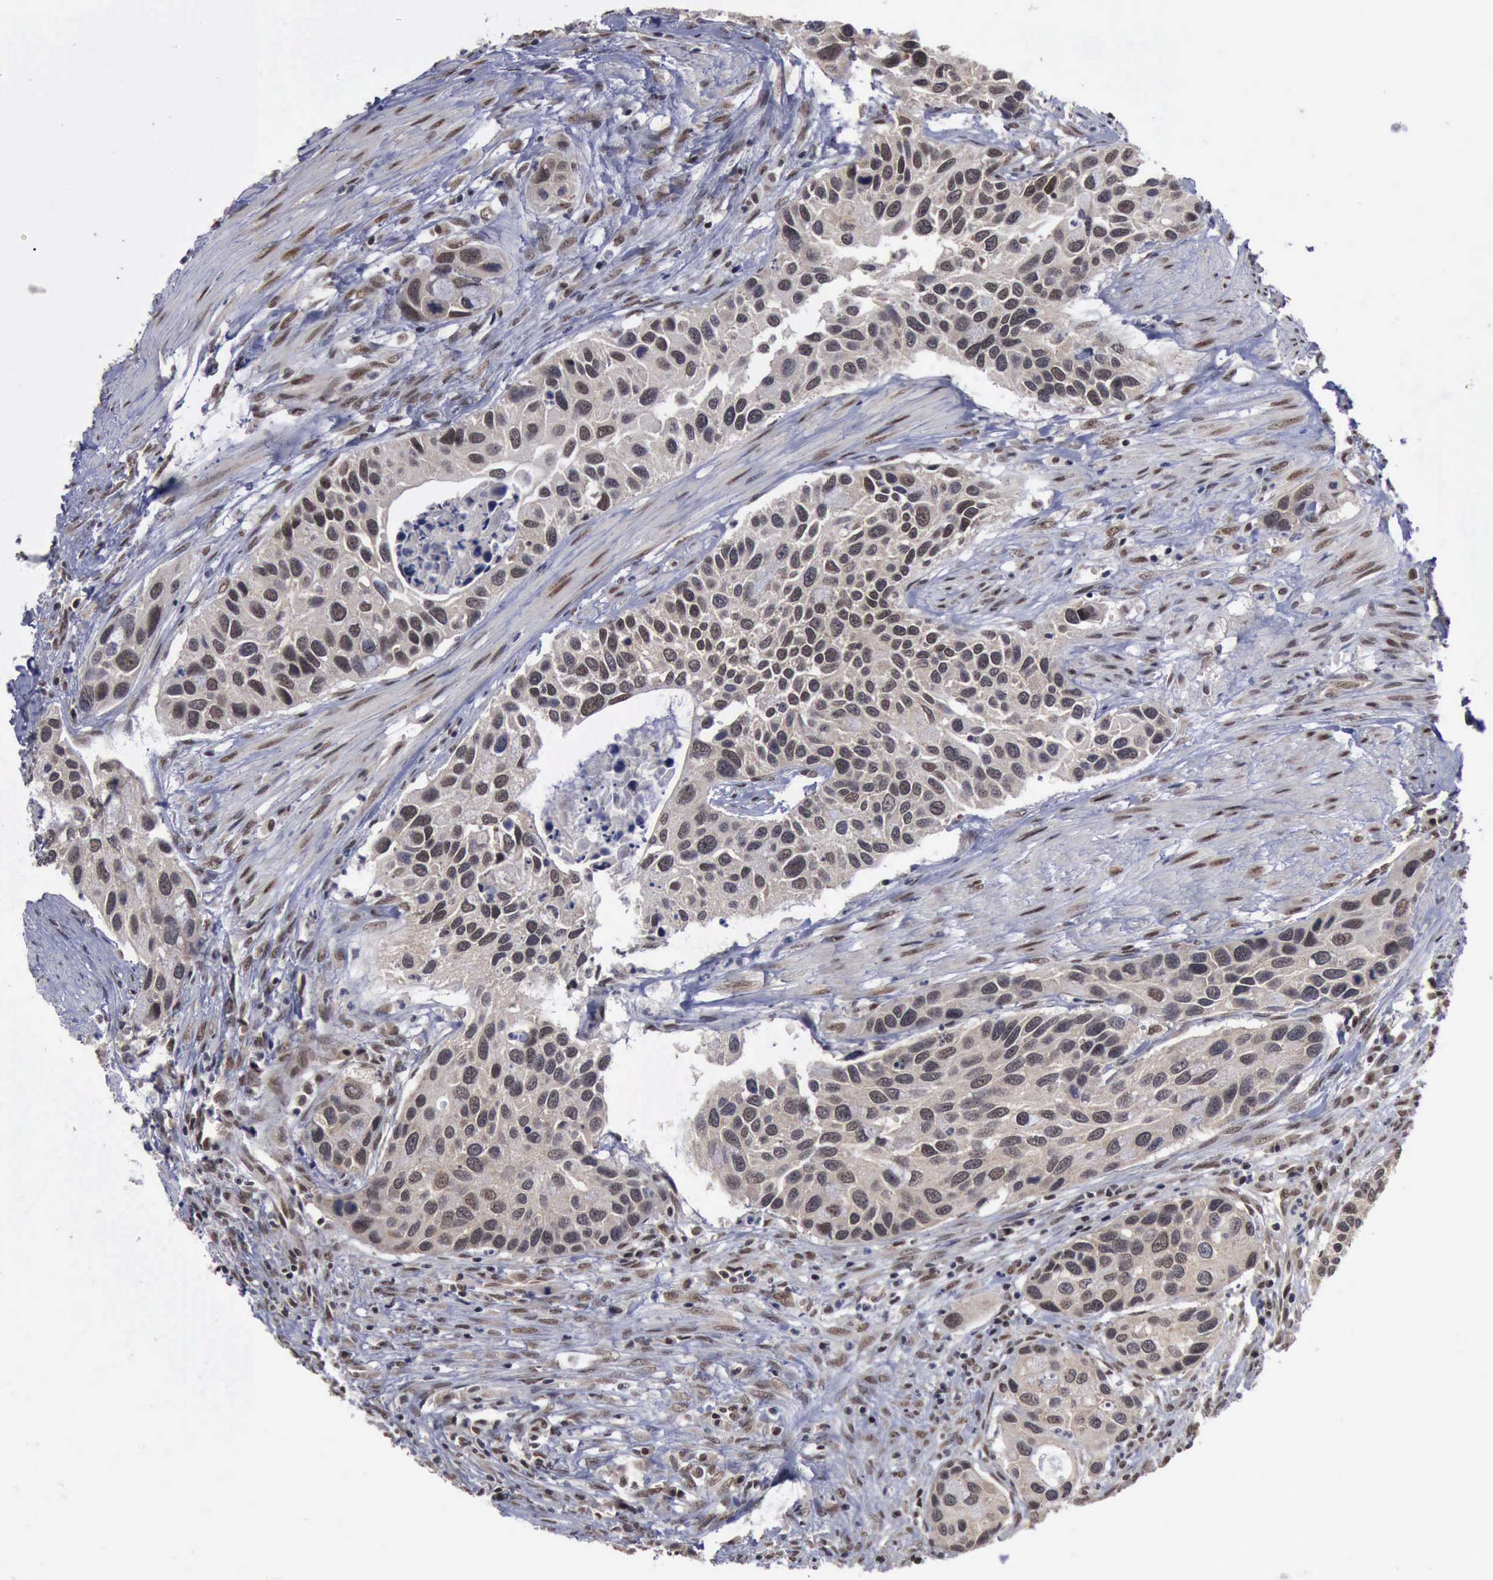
{"staining": {"intensity": "weak", "quantity": "25%-75%", "location": "nuclear"}, "tissue": "urothelial cancer", "cell_type": "Tumor cells", "image_type": "cancer", "snomed": [{"axis": "morphology", "description": "Urothelial carcinoma, High grade"}, {"axis": "topography", "description": "Urinary bladder"}], "caption": "A brown stain highlights weak nuclear positivity of a protein in human high-grade urothelial carcinoma tumor cells.", "gene": "RTCB", "patient": {"sex": "male", "age": 66}}